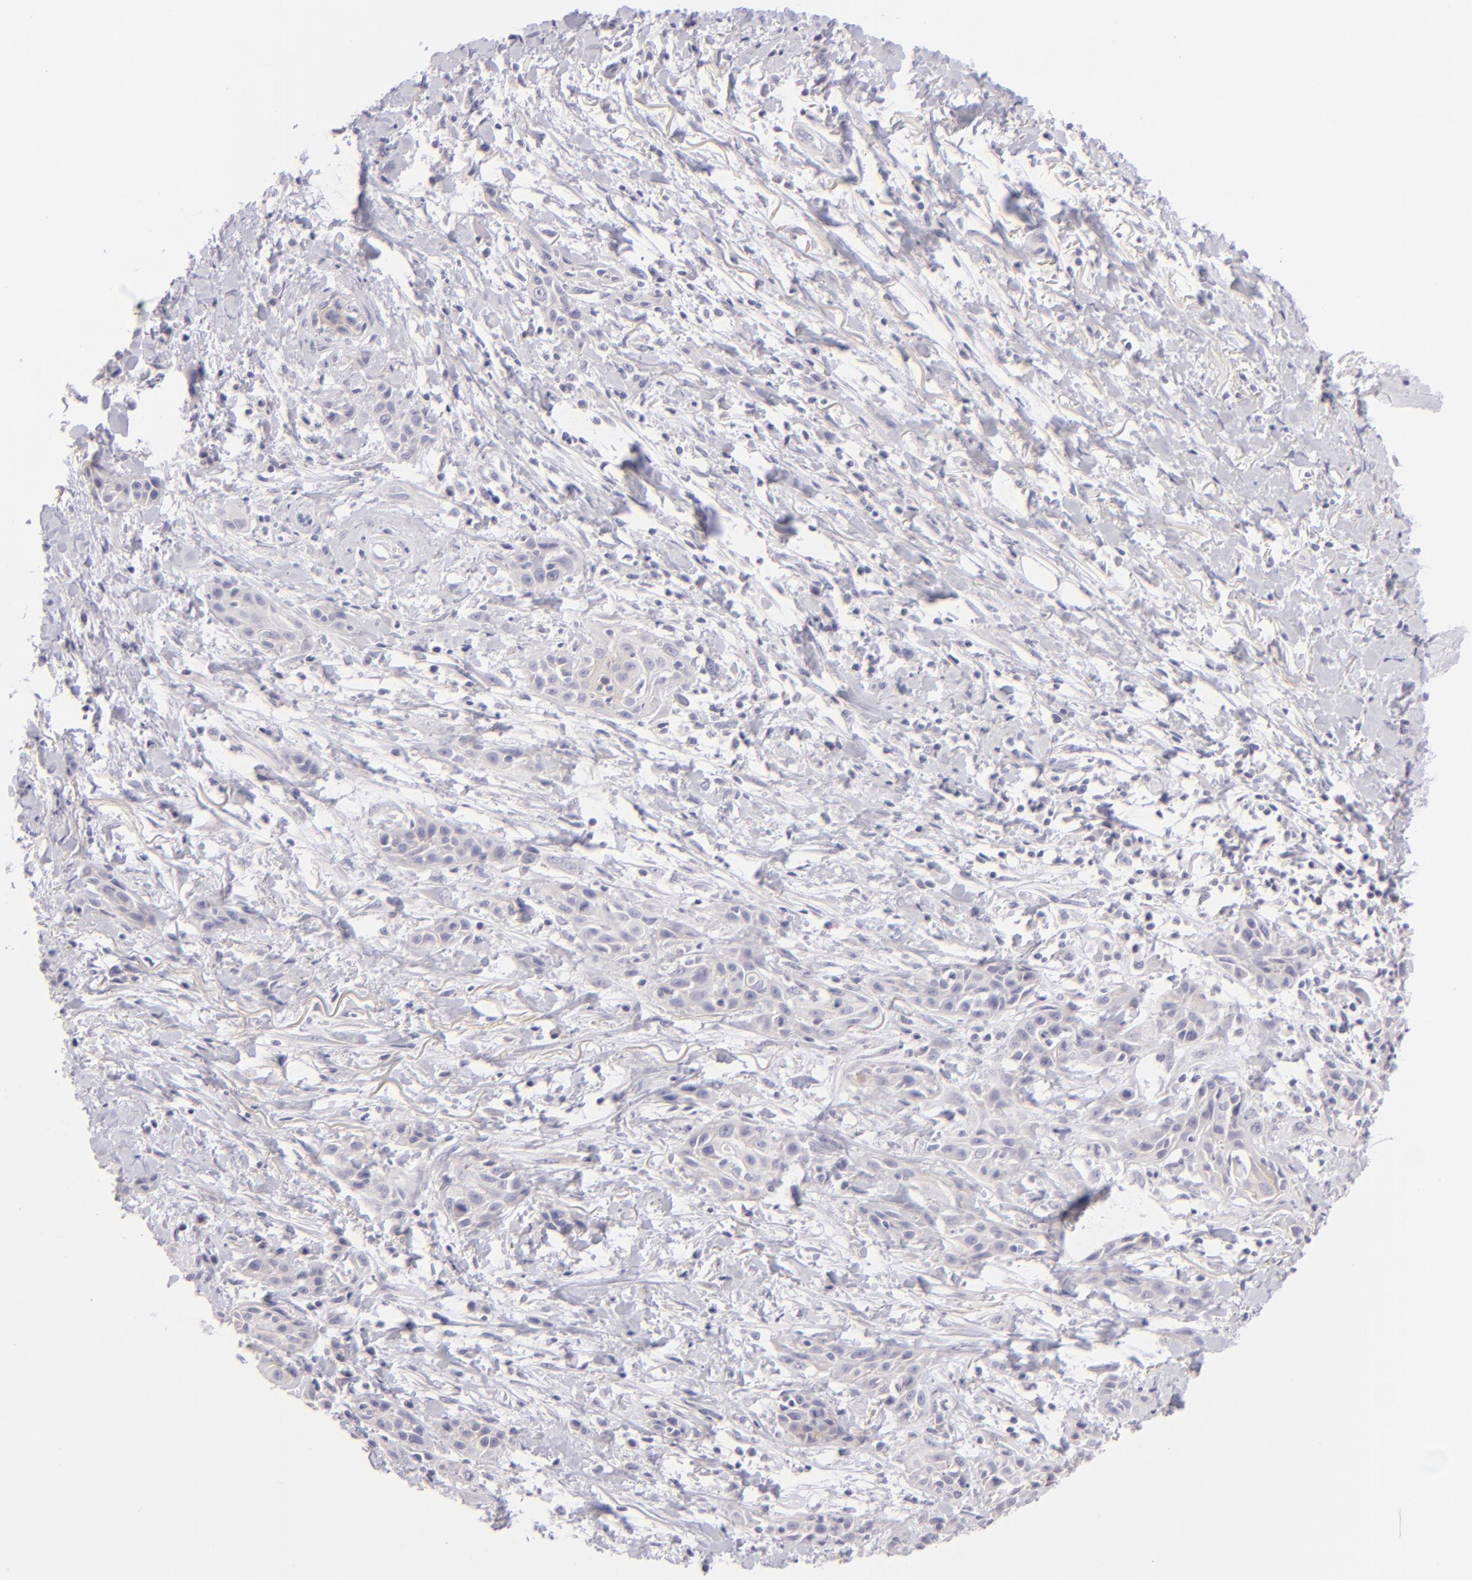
{"staining": {"intensity": "weak", "quantity": "<25%", "location": "cytoplasmic/membranous"}, "tissue": "skin cancer", "cell_type": "Tumor cells", "image_type": "cancer", "snomed": [{"axis": "morphology", "description": "Squamous cell carcinoma, NOS"}, {"axis": "topography", "description": "Skin"}, {"axis": "topography", "description": "Anal"}], "caption": "Tumor cells are negative for protein expression in human skin squamous cell carcinoma.", "gene": "CLDN4", "patient": {"sex": "male", "age": 64}}